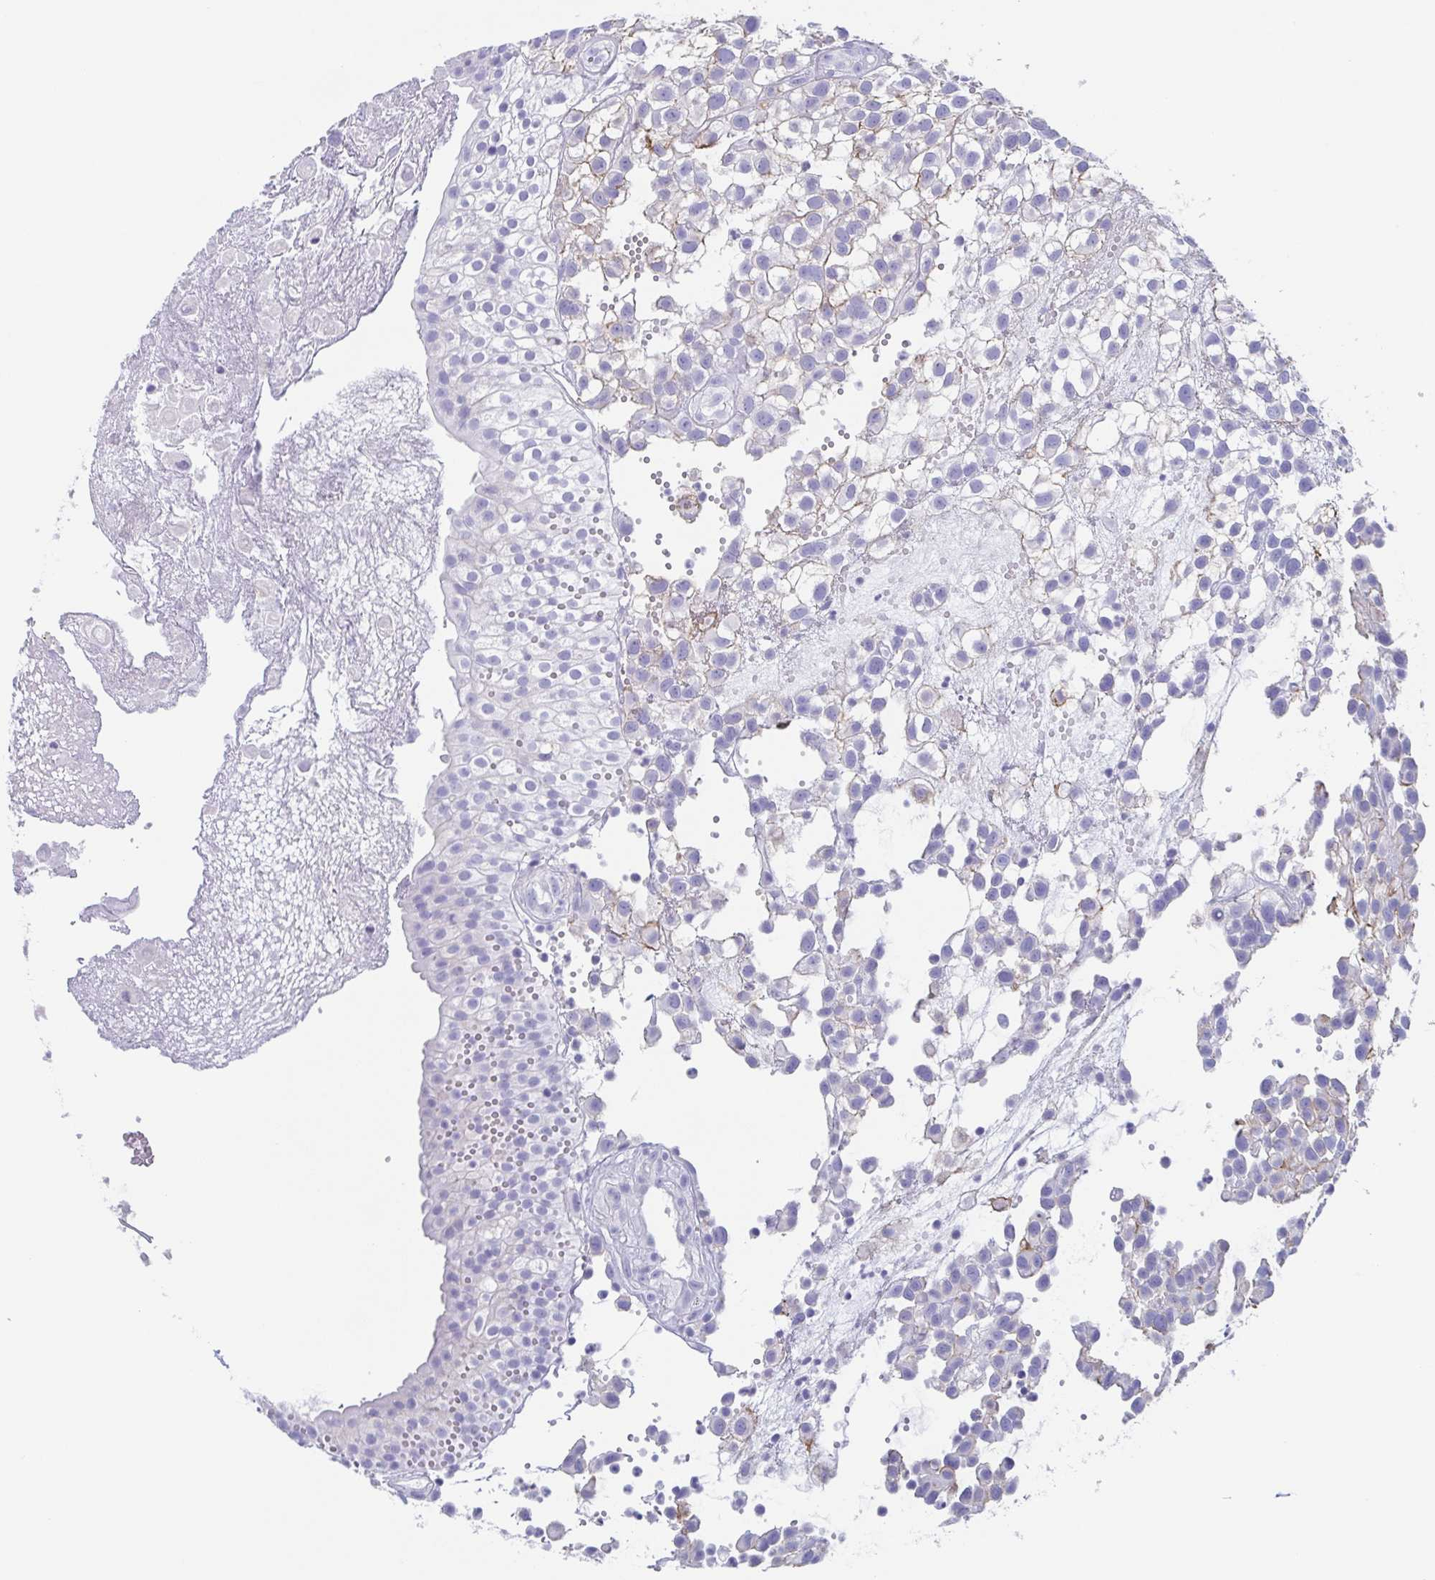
{"staining": {"intensity": "negative", "quantity": "none", "location": "none"}, "tissue": "urothelial cancer", "cell_type": "Tumor cells", "image_type": "cancer", "snomed": [{"axis": "morphology", "description": "Urothelial carcinoma, High grade"}, {"axis": "topography", "description": "Urinary bladder"}], "caption": "DAB immunohistochemical staining of high-grade urothelial carcinoma displays no significant positivity in tumor cells.", "gene": "TAGLN3", "patient": {"sex": "male", "age": 56}}